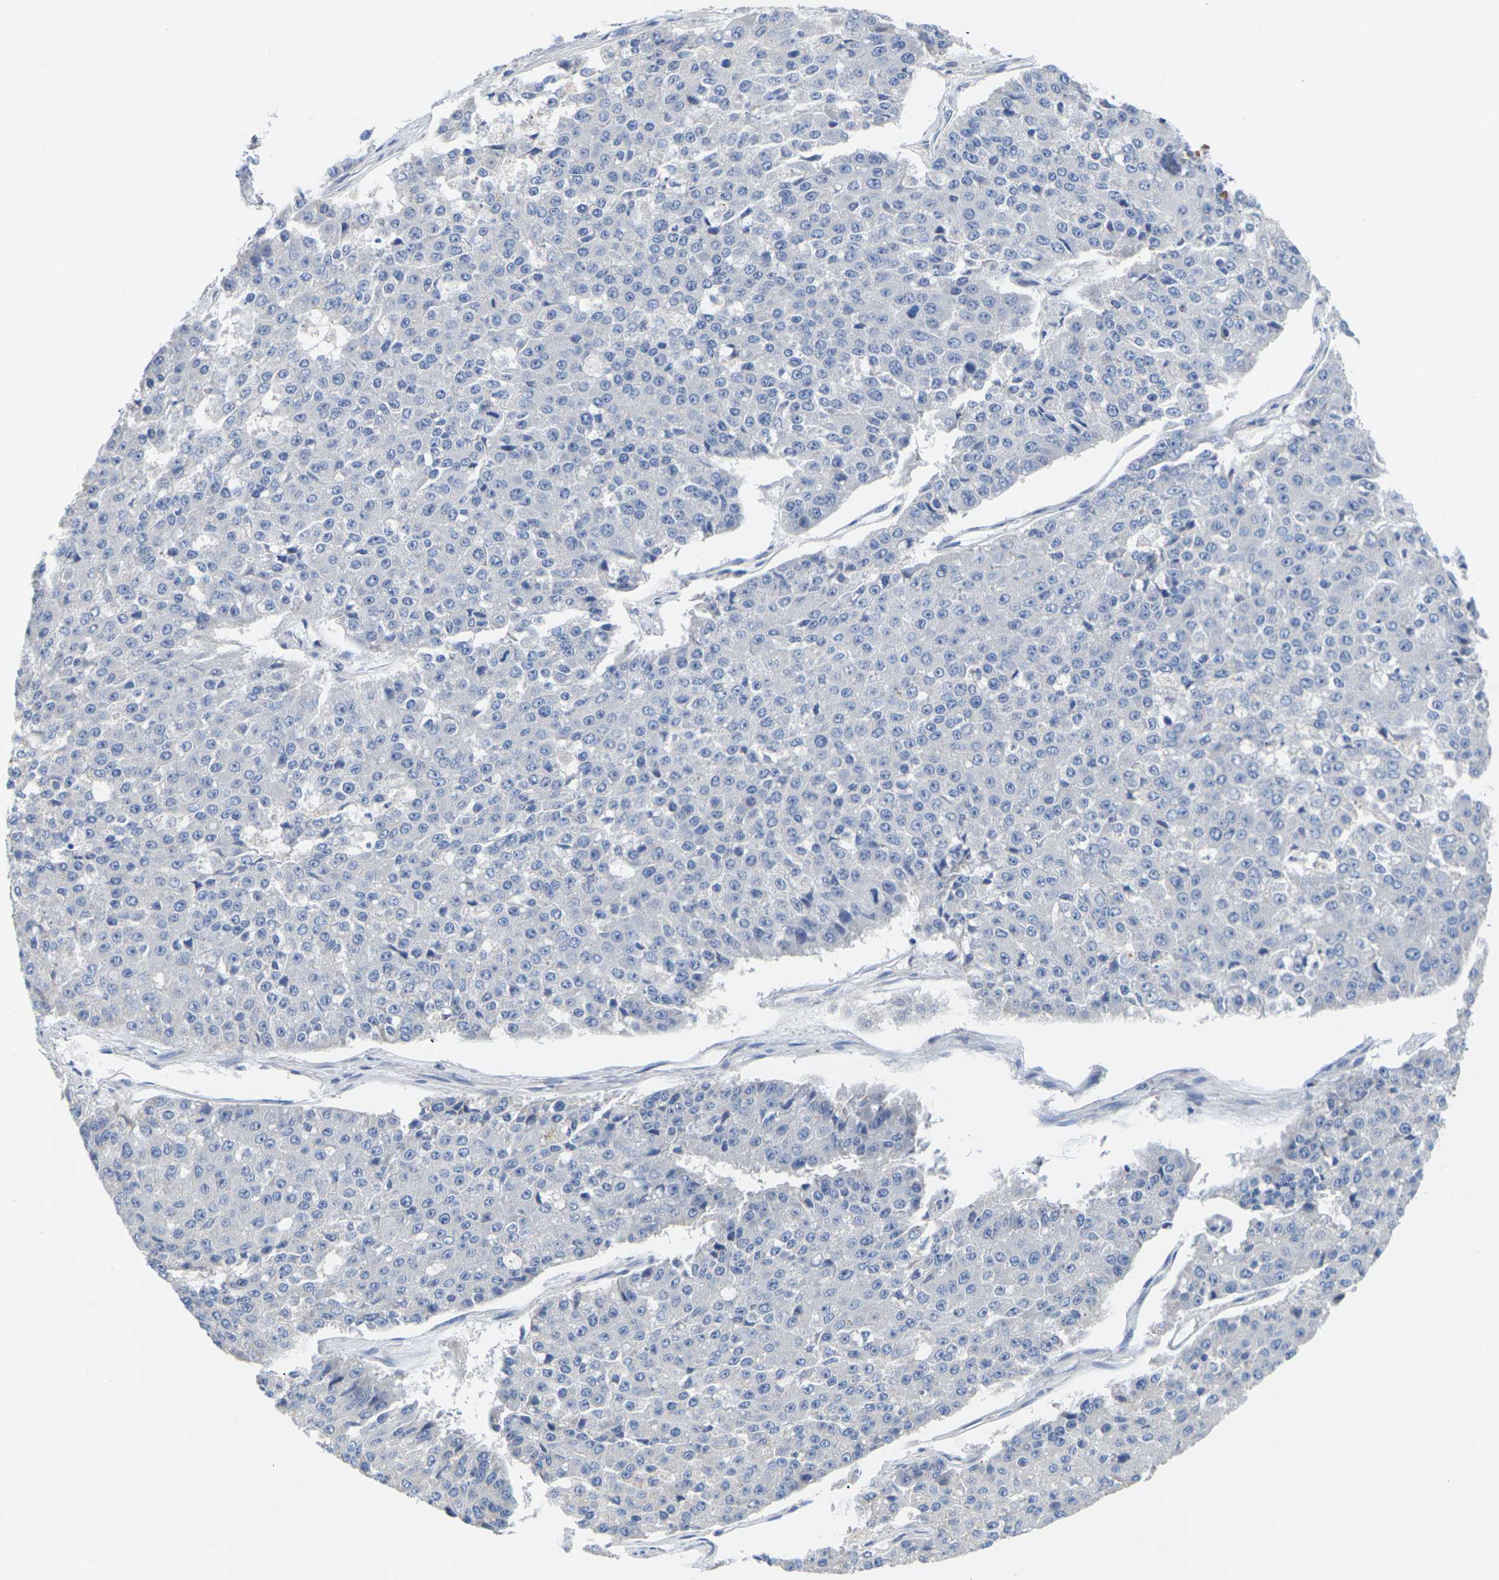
{"staining": {"intensity": "negative", "quantity": "none", "location": "none"}, "tissue": "pancreatic cancer", "cell_type": "Tumor cells", "image_type": "cancer", "snomed": [{"axis": "morphology", "description": "Adenocarcinoma, NOS"}, {"axis": "topography", "description": "Pancreas"}], "caption": "Tumor cells are negative for protein expression in human adenocarcinoma (pancreatic).", "gene": "TMCO4", "patient": {"sex": "male", "age": 50}}